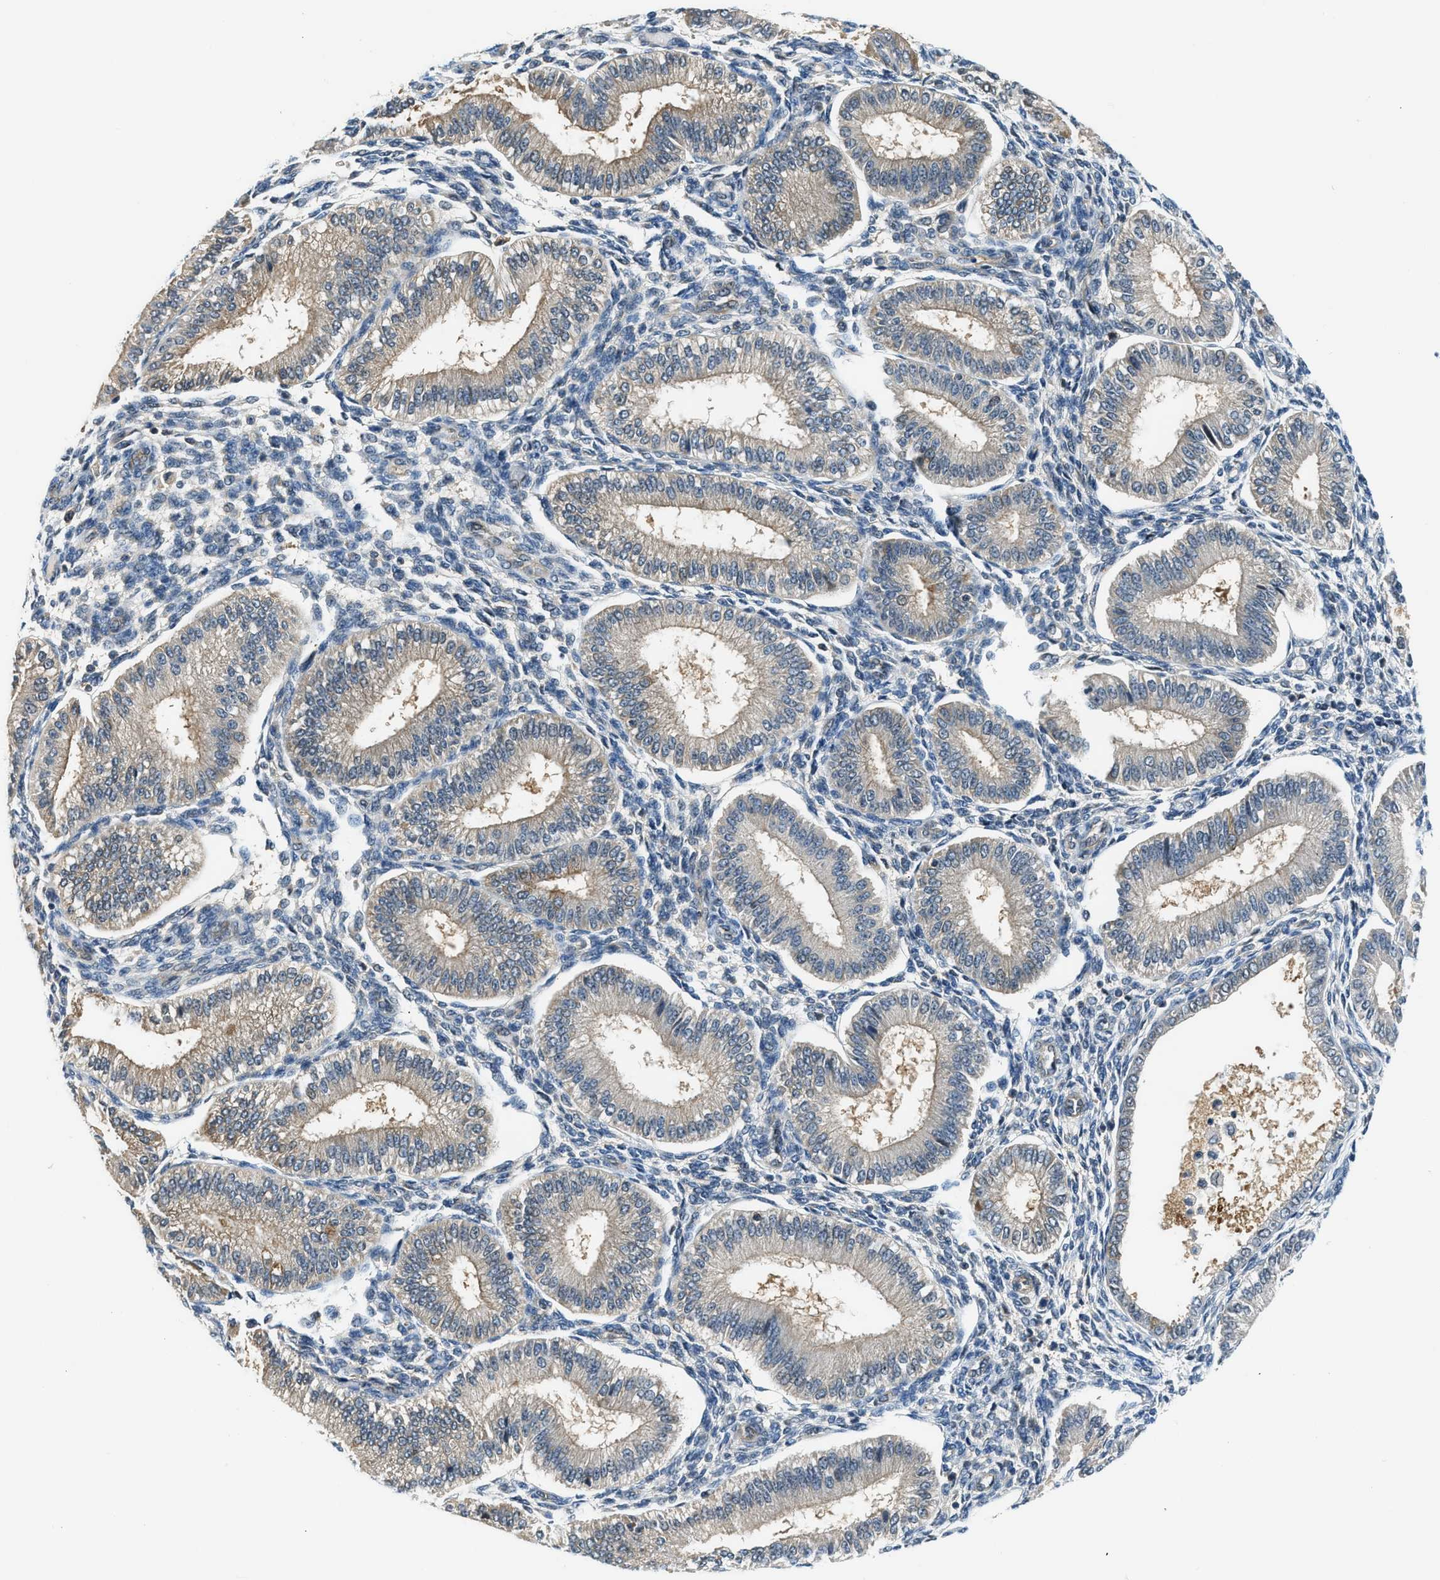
{"staining": {"intensity": "weak", "quantity": "<25%", "location": "cytoplasmic/membranous"}, "tissue": "endometrium", "cell_type": "Cells in endometrial stroma", "image_type": "normal", "snomed": [{"axis": "morphology", "description": "Normal tissue, NOS"}, {"axis": "topography", "description": "Endometrium"}], "caption": "A high-resolution micrograph shows immunohistochemistry (IHC) staining of normal endometrium, which exhibits no significant positivity in cells in endometrial stroma. The staining was performed using DAB to visualize the protein expression in brown, while the nuclei were stained in blue with hematoxylin (Magnification: 20x).", "gene": "CBLB", "patient": {"sex": "female", "age": 39}}